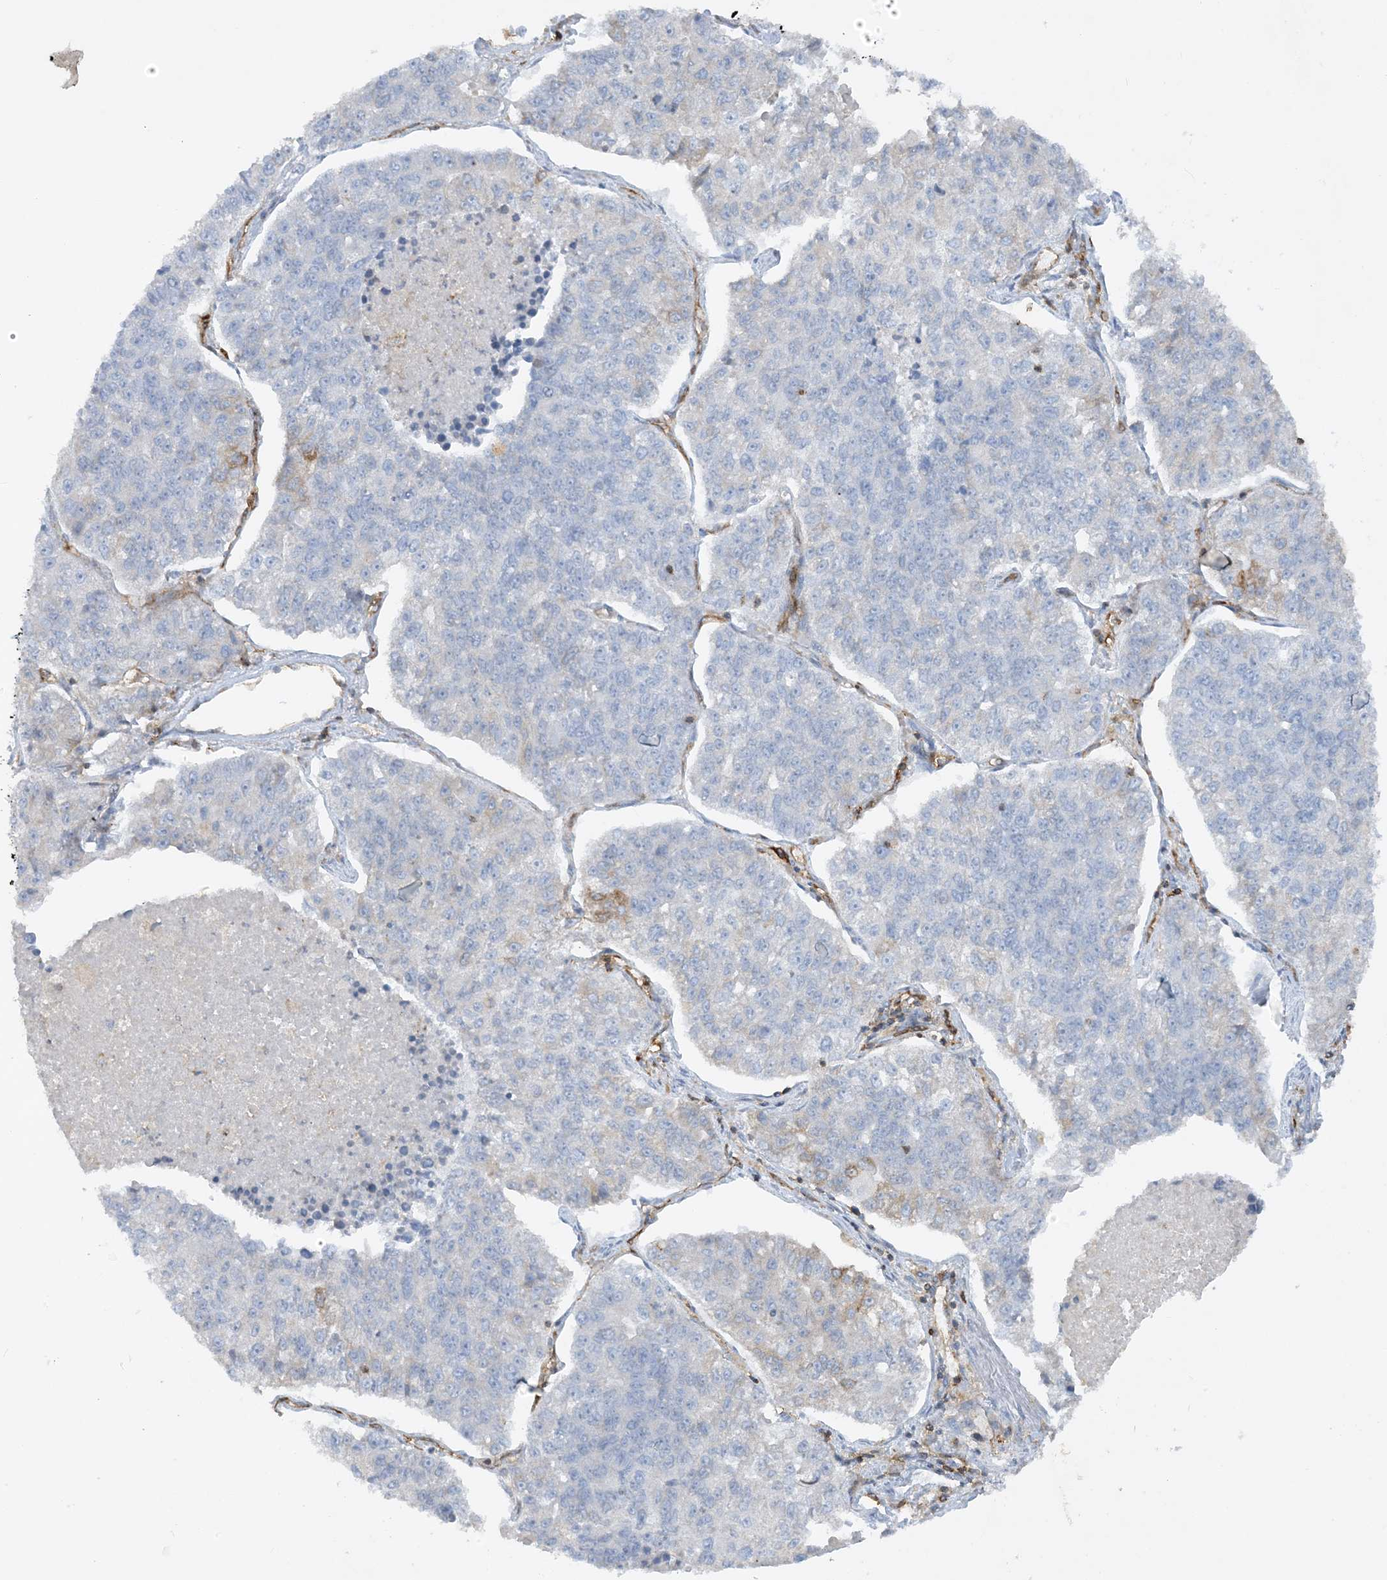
{"staining": {"intensity": "weak", "quantity": "<25%", "location": "cytoplasmic/membranous"}, "tissue": "lung cancer", "cell_type": "Tumor cells", "image_type": "cancer", "snomed": [{"axis": "morphology", "description": "Adenocarcinoma, NOS"}, {"axis": "topography", "description": "Lung"}], "caption": "DAB immunohistochemical staining of lung adenocarcinoma exhibits no significant staining in tumor cells. (DAB IHC visualized using brightfield microscopy, high magnification).", "gene": "HLA-E", "patient": {"sex": "male", "age": 49}}